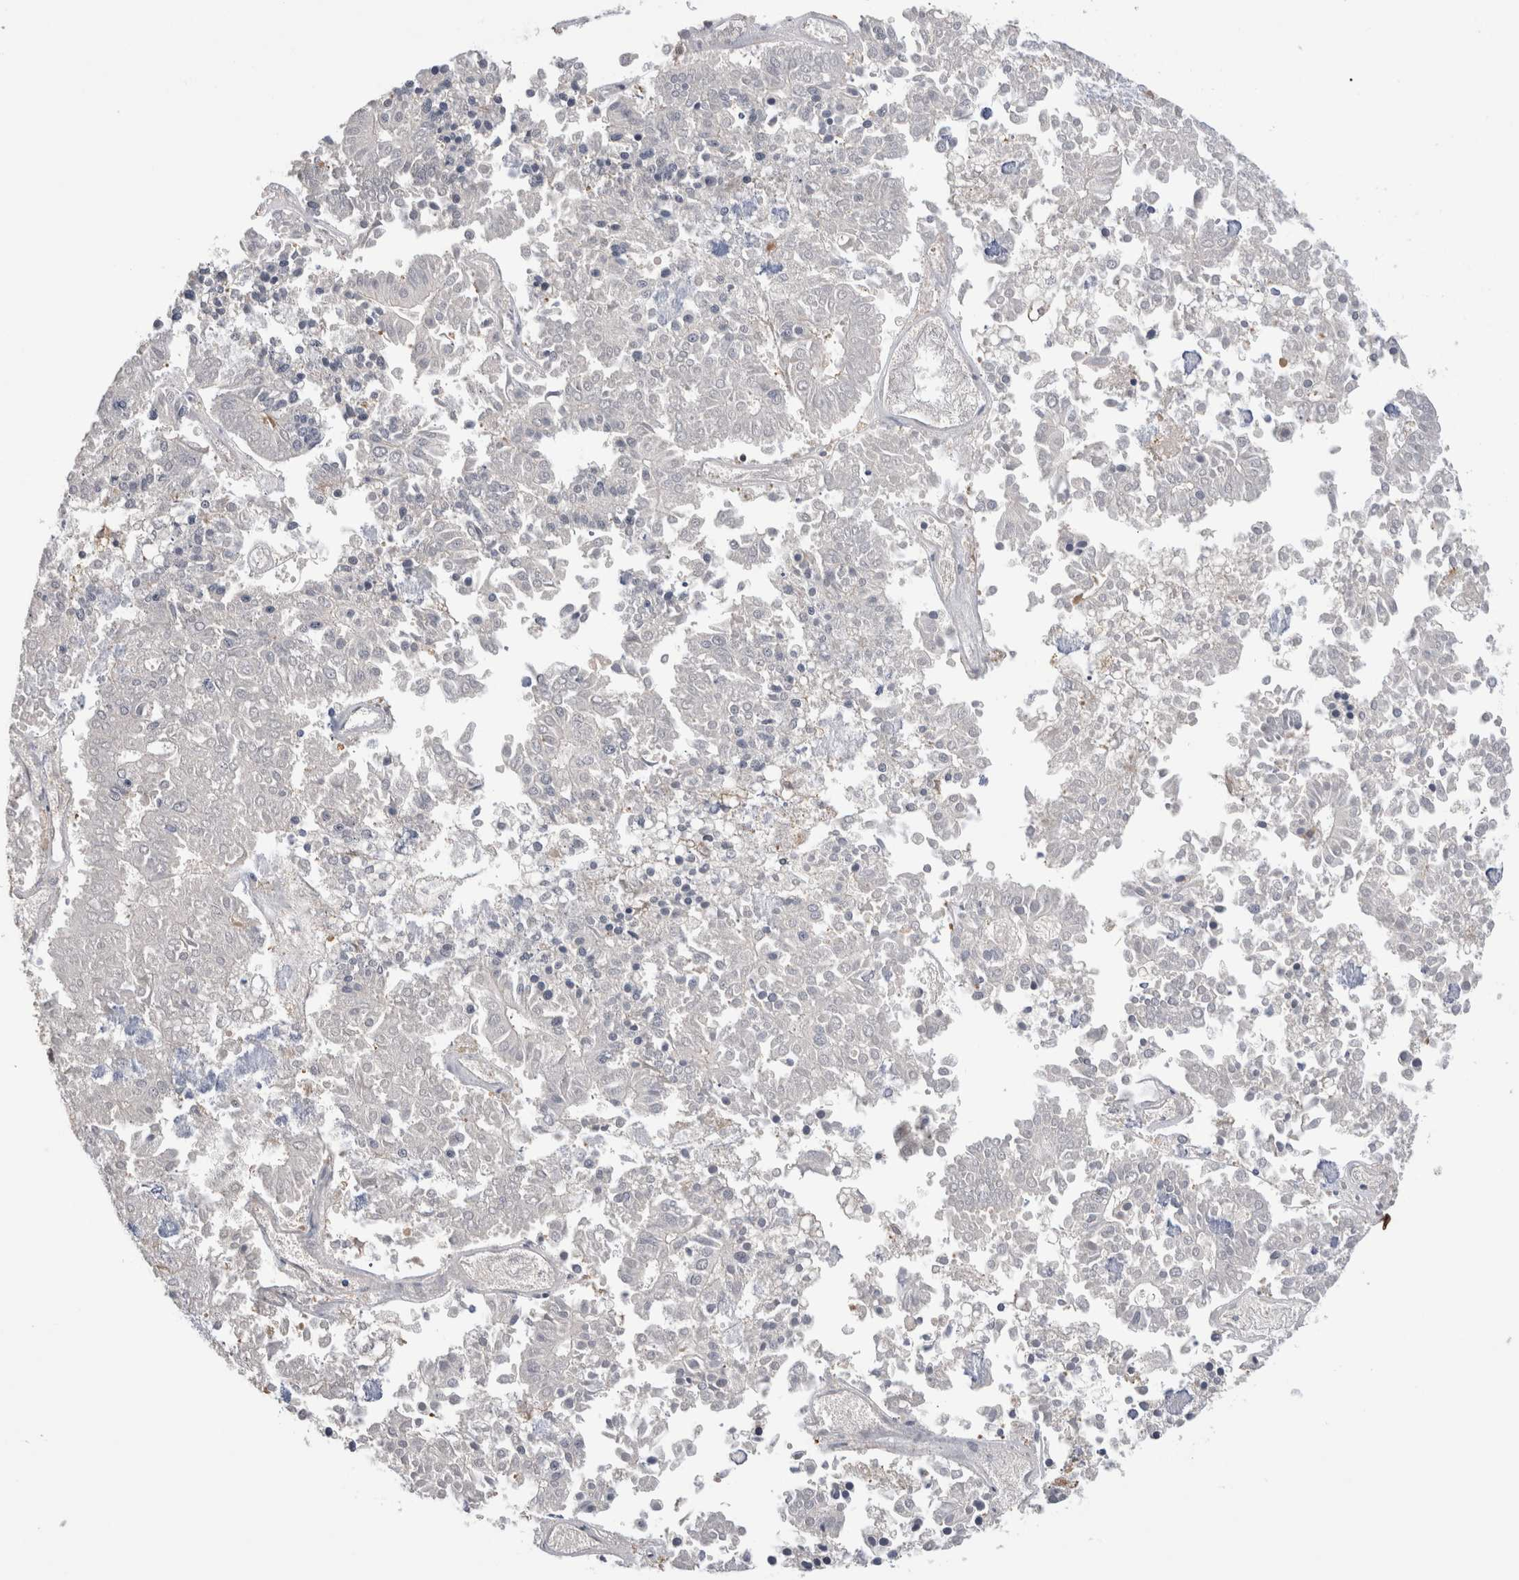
{"staining": {"intensity": "negative", "quantity": "none", "location": "none"}, "tissue": "pancreatic cancer", "cell_type": "Tumor cells", "image_type": "cancer", "snomed": [{"axis": "morphology", "description": "Adenocarcinoma, NOS"}, {"axis": "topography", "description": "Pancreas"}], "caption": "IHC image of neoplastic tissue: pancreatic cancer stained with DAB shows no significant protein staining in tumor cells.", "gene": "IMMP2L", "patient": {"sex": "male", "age": 50}}